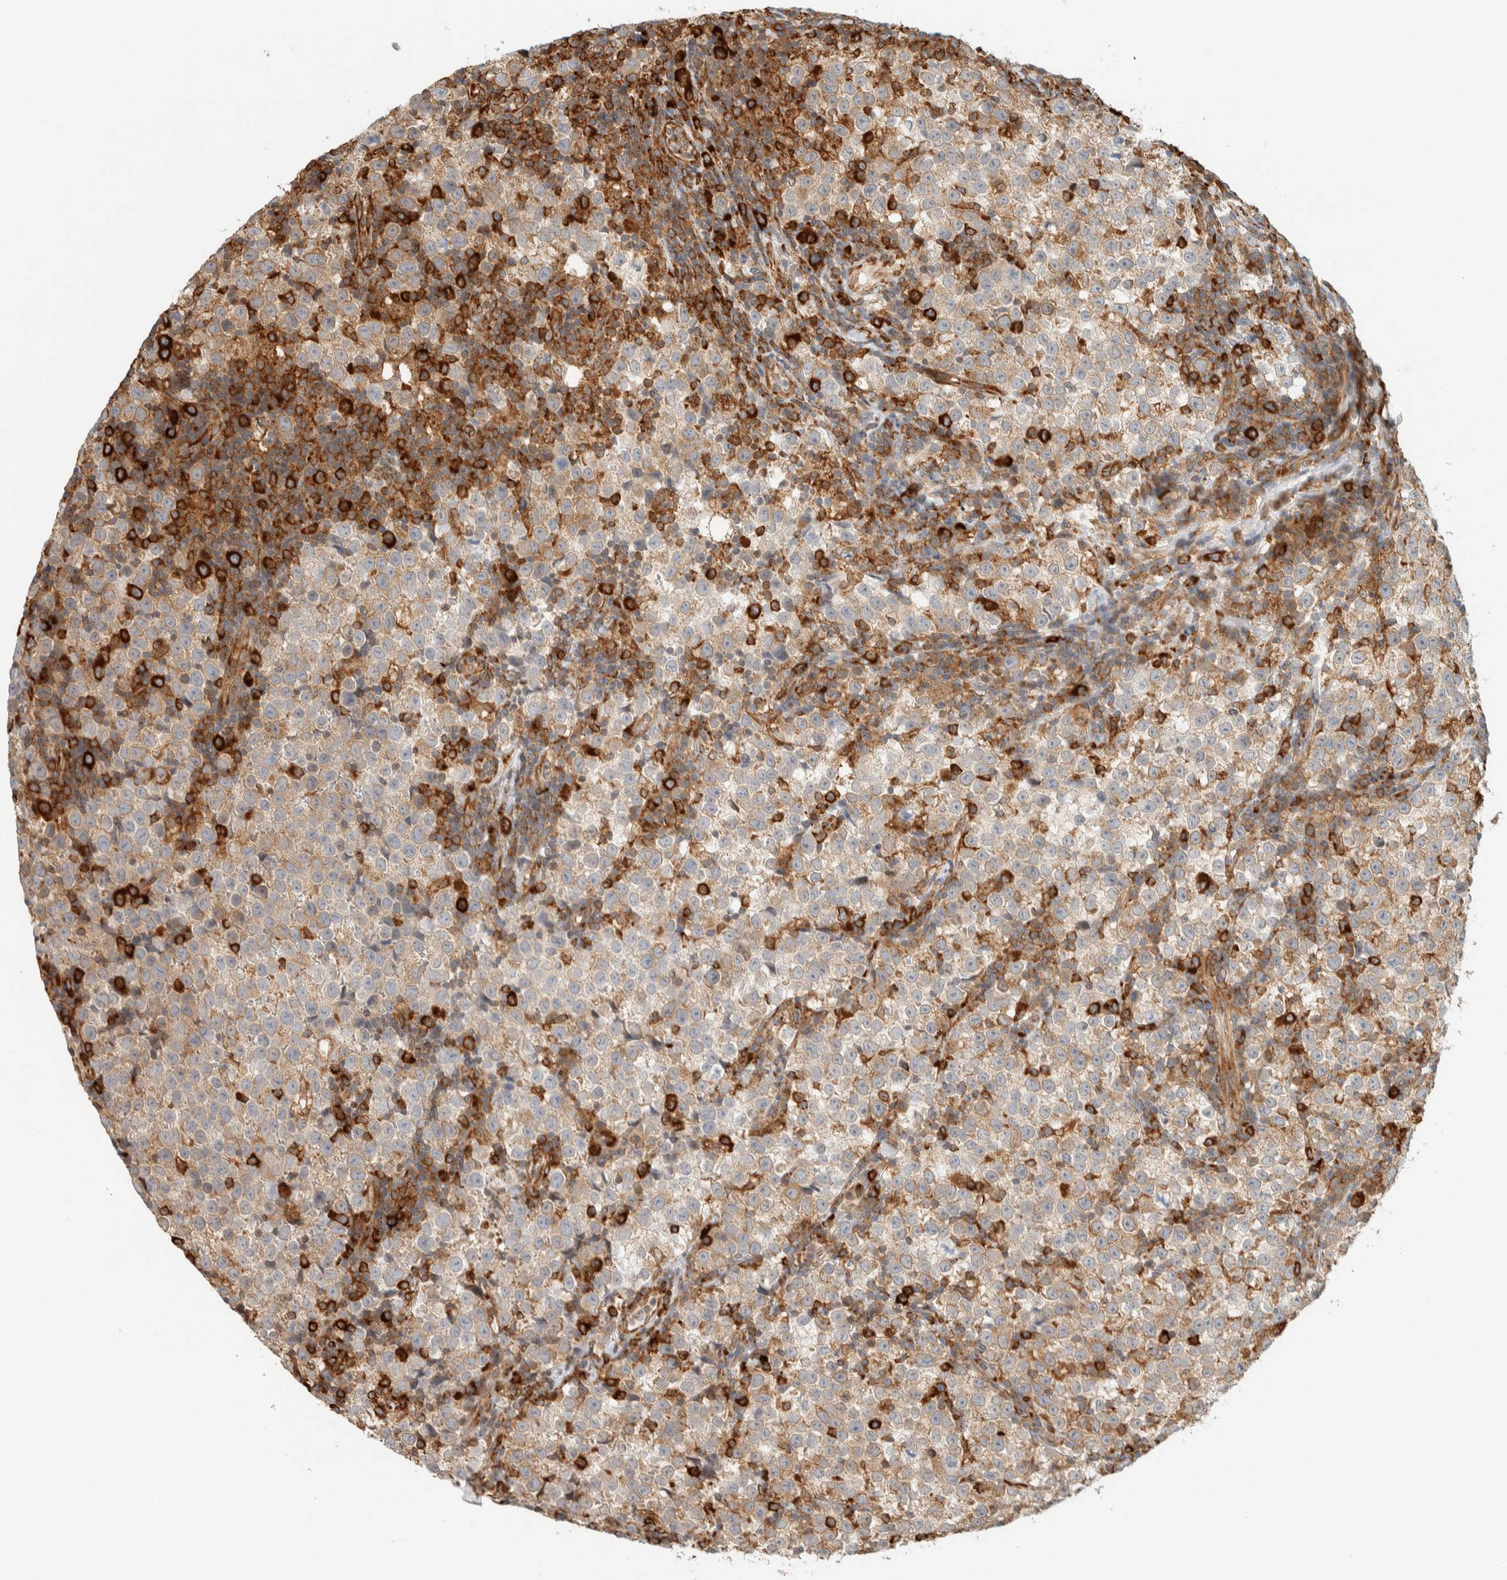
{"staining": {"intensity": "weak", "quantity": ">75%", "location": "cytoplasmic/membranous"}, "tissue": "testis cancer", "cell_type": "Tumor cells", "image_type": "cancer", "snomed": [{"axis": "morphology", "description": "Normal tissue, NOS"}, {"axis": "morphology", "description": "Seminoma, NOS"}, {"axis": "topography", "description": "Testis"}], "caption": "Testis seminoma was stained to show a protein in brown. There is low levels of weak cytoplasmic/membranous expression in about >75% of tumor cells.", "gene": "LLGL2", "patient": {"sex": "male", "age": 43}}